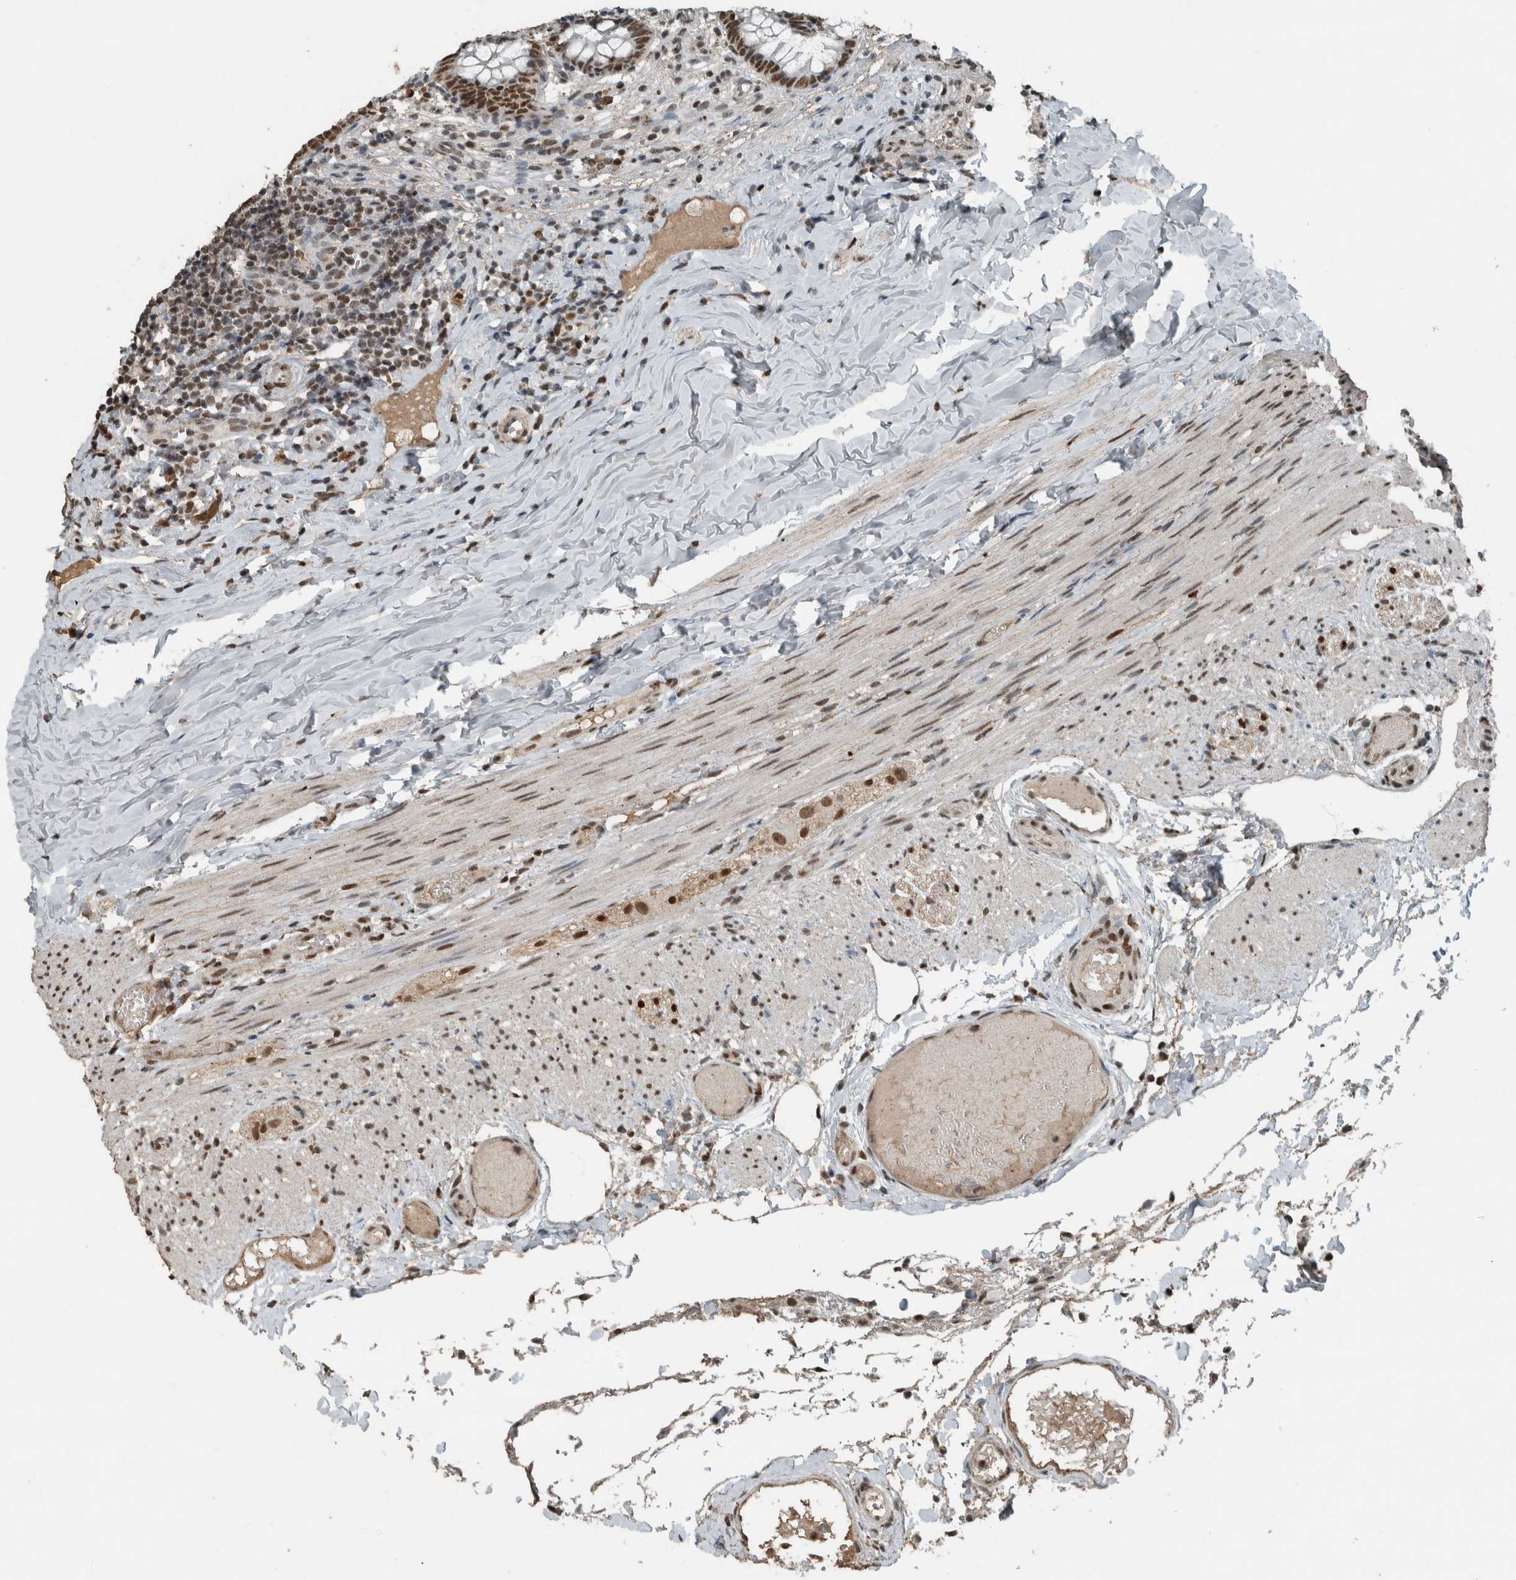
{"staining": {"intensity": "strong", "quantity": ">75%", "location": "nuclear"}, "tissue": "appendix", "cell_type": "Glandular cells", "image_type": "normal", "snomed": [{"axis": "morphology", "description": "Normal tissue, NOS"}, {"axis": "topography", "description": "Appendix"}], "caption": "Immunohistochemical staining of benign appendix shows strong nuclear protein expression in approximately >75% of glandular cells. (brown staining indicates protein expression, while blue staining denotes nuclei).", "gene": "ZNF24", "patient": {"sex": "male", "age": 8}}